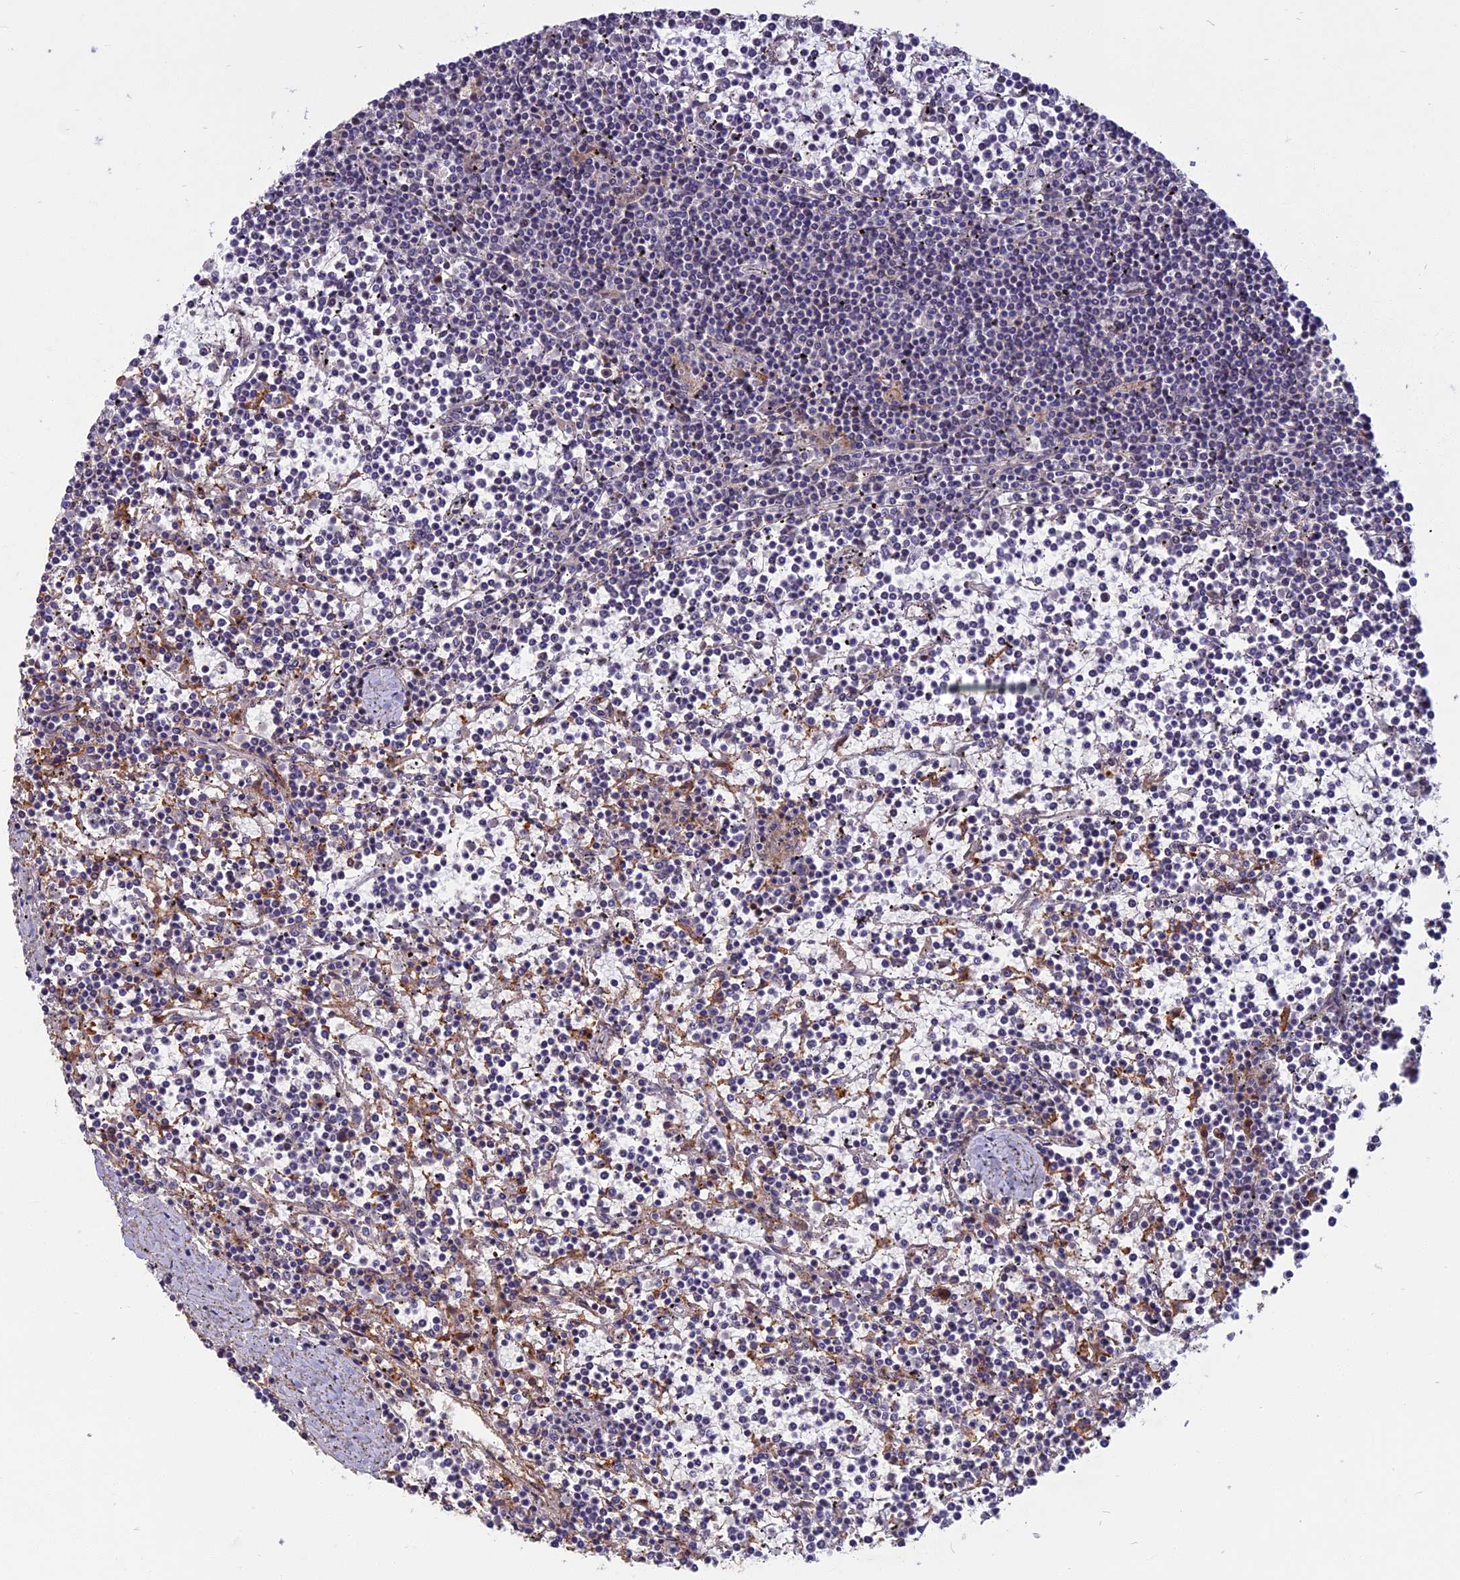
{"staining": {"intensity": "negative", "quantity": "none", "location": "none"}, "tissue": "lymphoma", "cell_type": "Tumor cells", "image_type": "cancer", "snomed": [{"axis": "morphology", "description": "Malignant lymphoma, non-Hodgkin's type, Low grade"}, {"axis": "topography", "description": "Spleen"}], "caption": "Tumor cells are negative for brown protein staining in lymphoma.", "gene": "SPG11", "patient": {"sex": "female", "age": 19}}